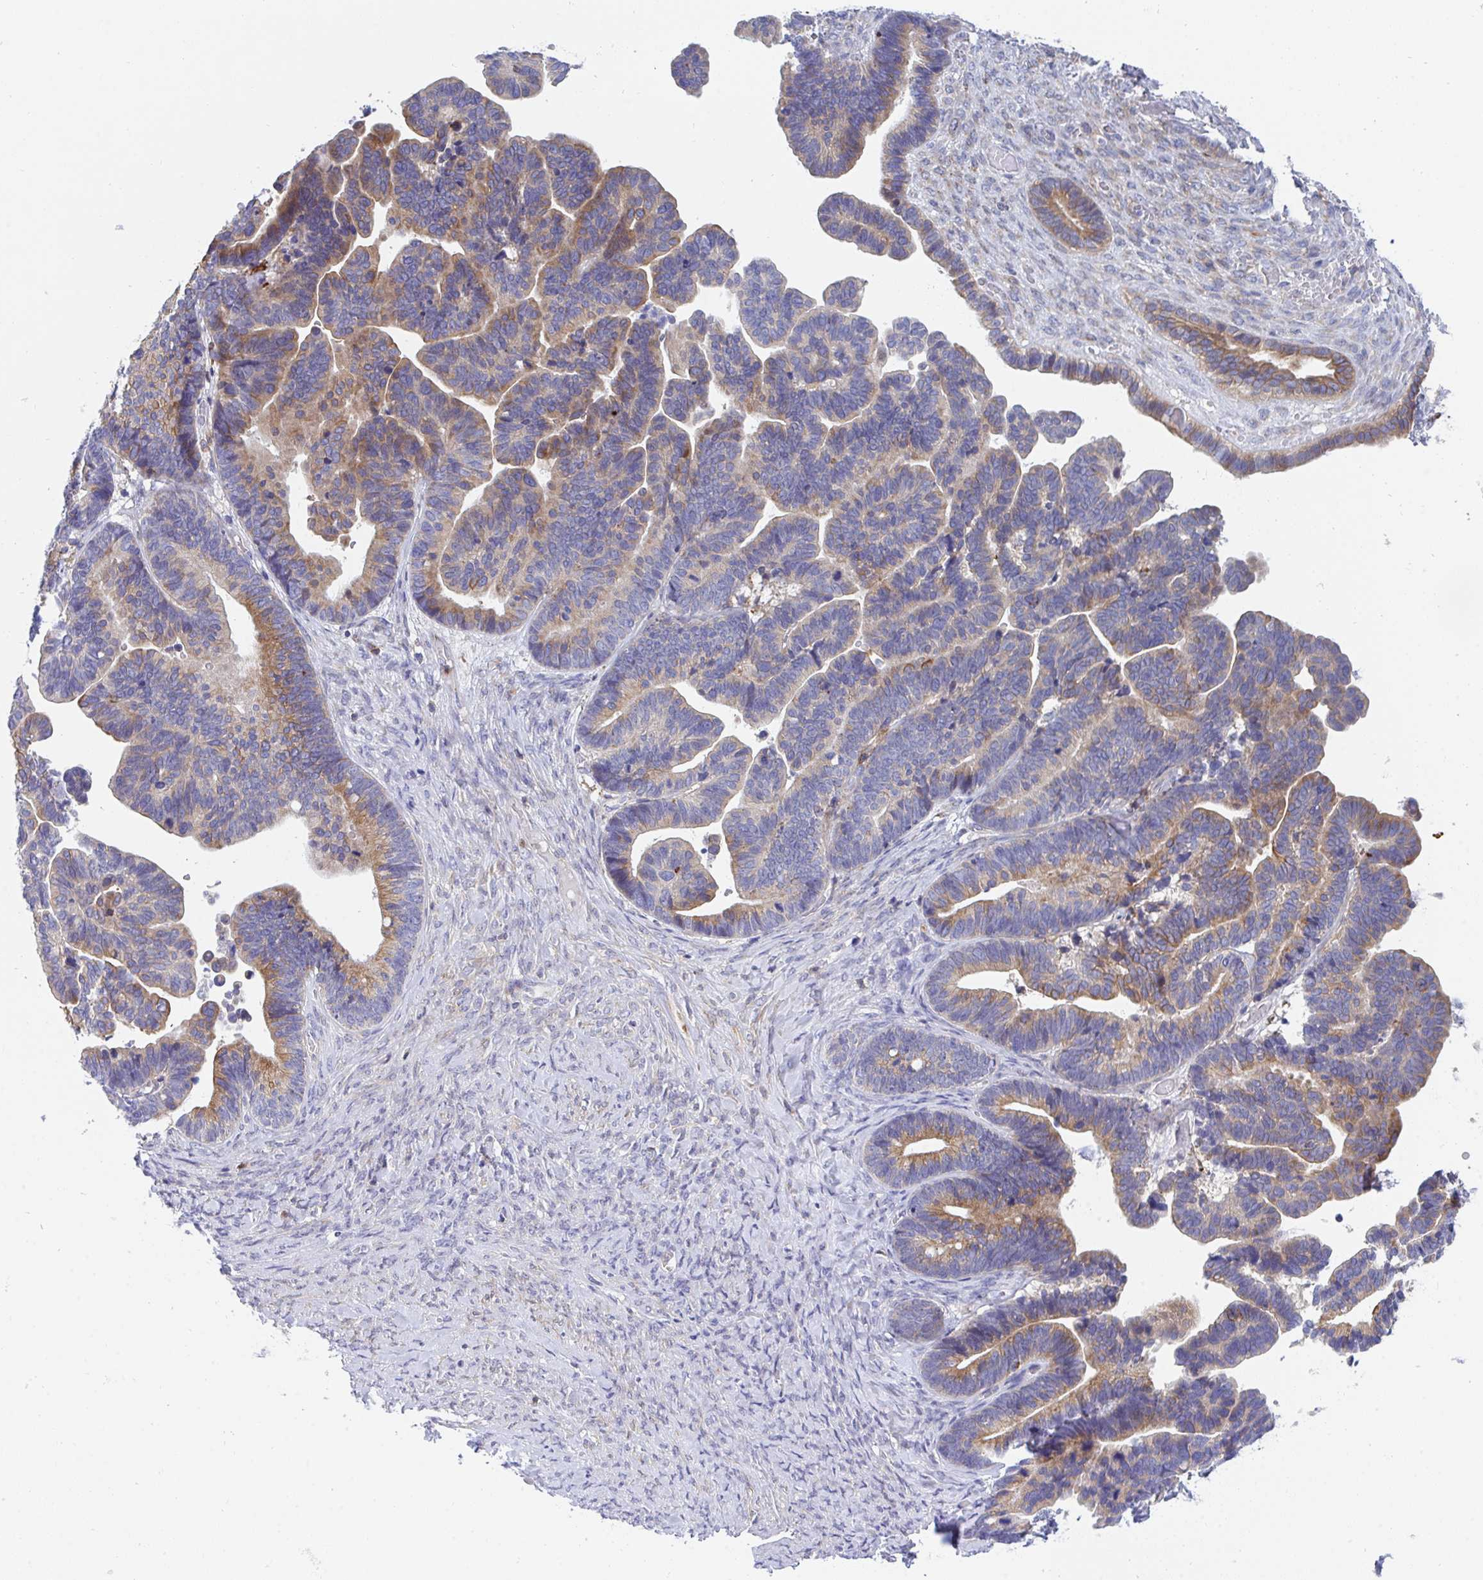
{"staining": {"intensity": "moderate", "quantity": ">75%", "location": "cytoplasmic/membranous"}, "tissue": "ovarian cancer", "cell_type": "Tumor cells", "image_type": "cancer", "snomed": [{"axis": "morphology", "description": "Cystadenocarcinoma, serous, NOS"}, {"axis": "topography", "description": "Ovary"}], "caption": "Immunohistochemical staining of ovarian serous cystadenocarcinoma demonstrates medium levels of moderate cytoplasmic/membranous protein staining in about >75% of tumor cells.", "gene": "FRMD3", "patient": {"sex": "female", "age": 56}}